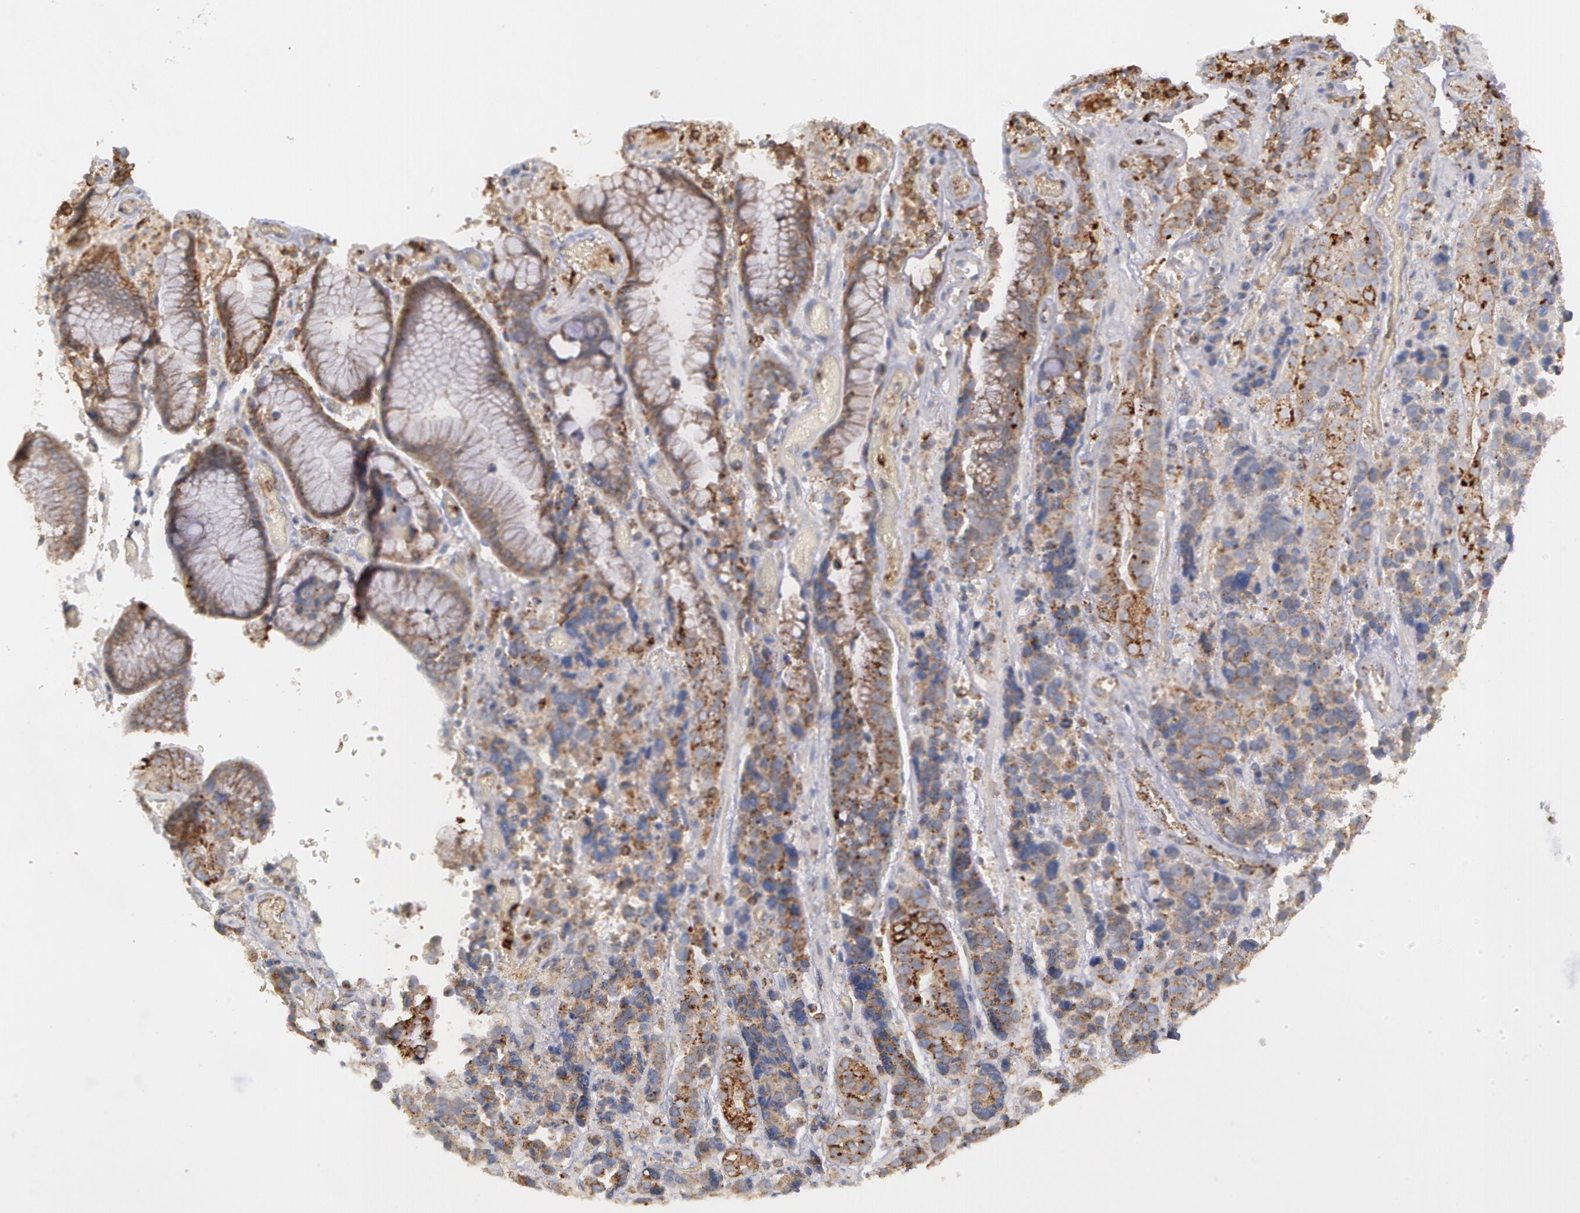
{"staining": {"intensity": "moderate", "quantity": ">75%", "location": "cytoplasmic/membranous"}, "tissue": "stomach cancer", "cell_type": "Tumor cells", "image_type": "cancer", "snomed": [{"axis": "morphology", "description": "Adenocarcinoma, NOS"}, {"axis": "topography", "description": "Stomach, upper"}], "caption": "Immunohistochemical staining of stomach cancer demonstrates moderate cytoplasmic/membranous protein expression in approximately >75% of tumor cells.", "gene": "FLOT2", "patient": {"sex": "male", "age": 71}}